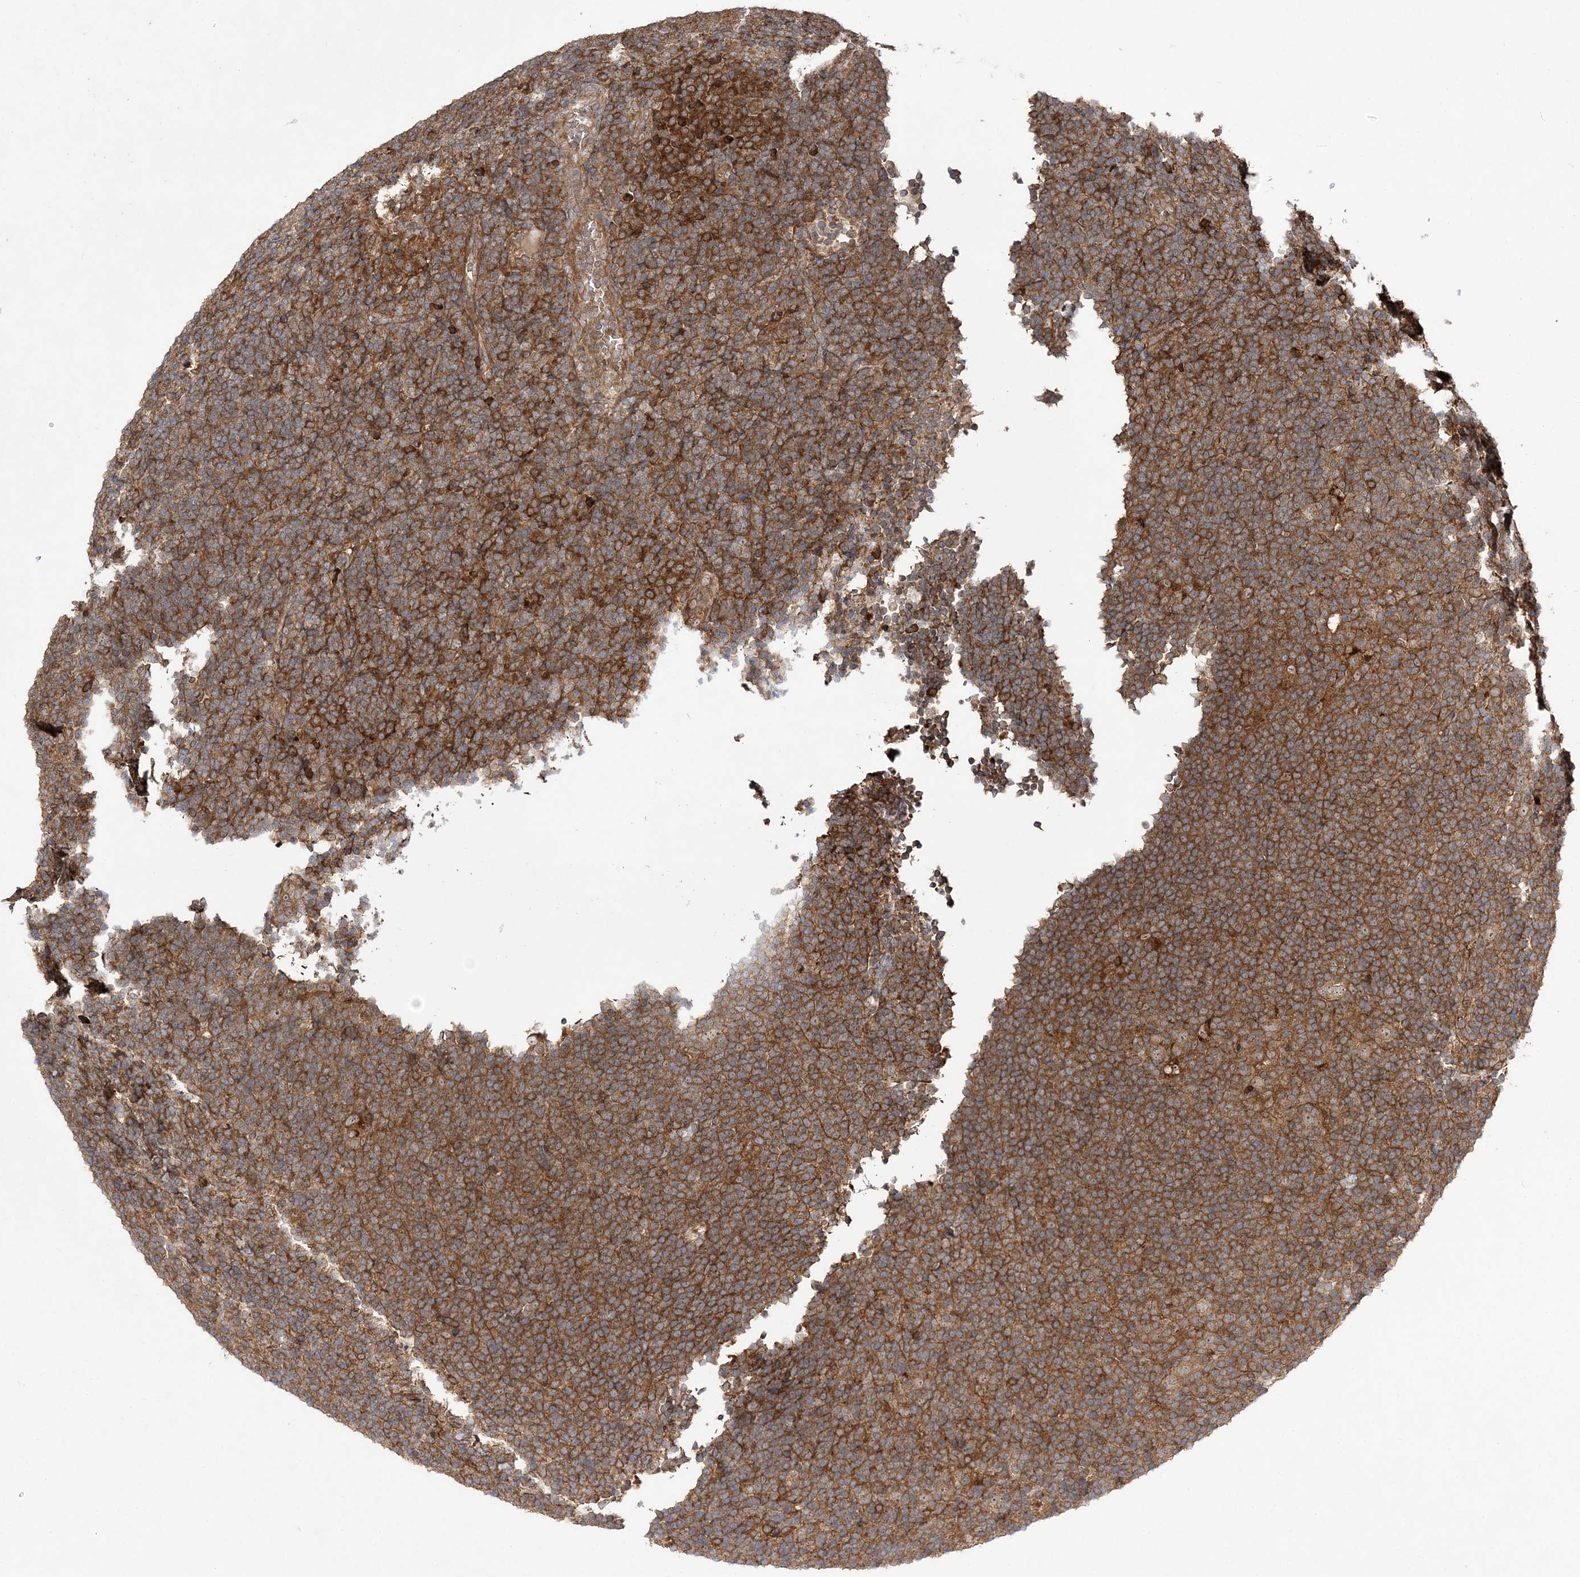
{"staining": {"intensity": "moderate", "quantity": ">75%", "location": "cytoplasmic/membranous"}, "tissue": "lymphoma", "cell_type": "Tumor cells", "image_type": "cancer", "snomed": [{"axis": "morphology", "description": "Hodgkin's disease, NOS"}, {"axis": "topography", "description": "Lymph node"}], "caption": "Immunohistochemistry (IHC) of Hodgkin's disease shows medium levels of moderate cytoplasmic/membranous positivity in approximately >75% of tumor cells. (IHC, brightfield microscopy, high magnification).", "gene": "TMEM9B", "patient": {"sex": "female", "age": 57}}